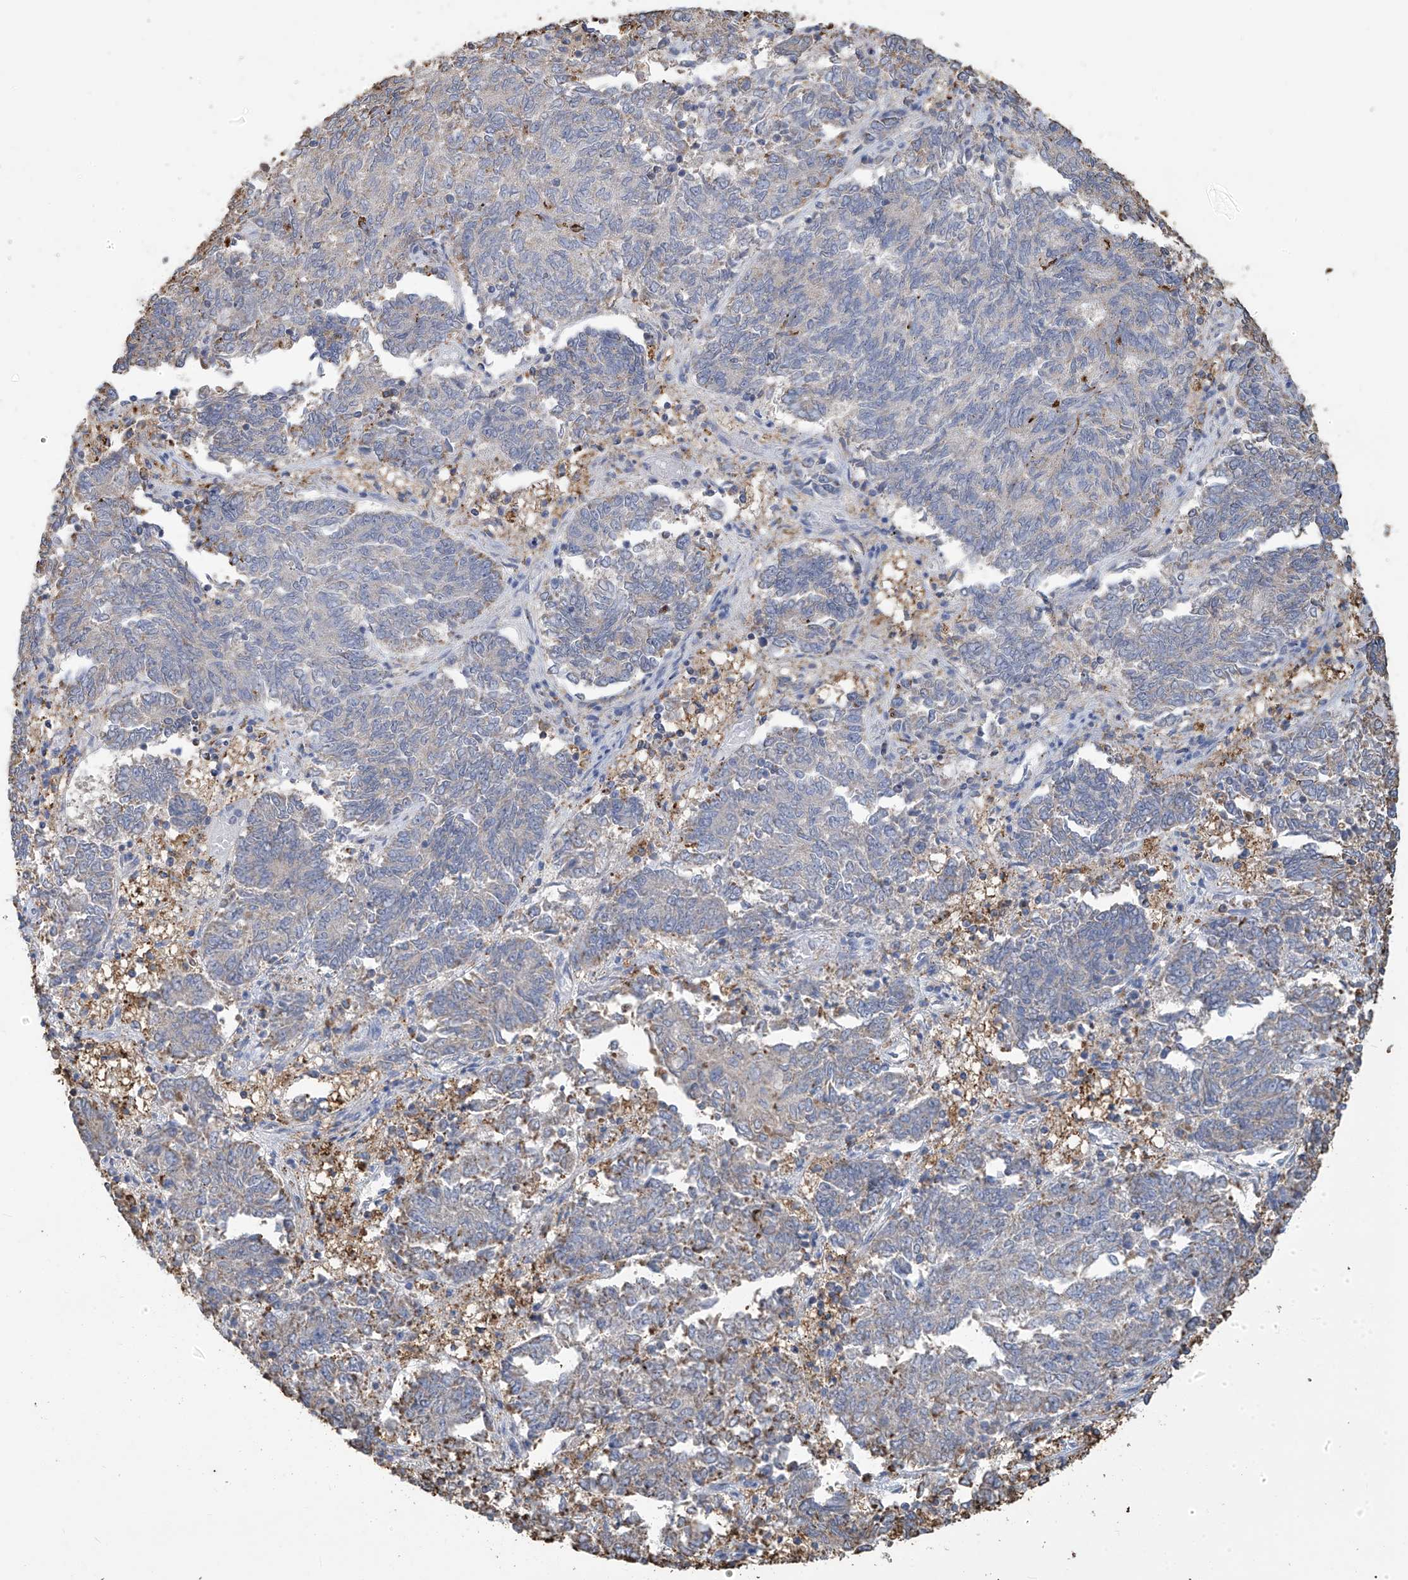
{"staining": {"intensity": "negative", "quantity": "none", "location": "none"}, "tissue": "endometrial cancer", "cell_type": "Tumor cells", "image_type": "cancer", "snomed": [{"axis": "morphology", "description": "Adenocarcinoma, NOS"}, {"axis": "topography", "description": "Endometrium"}], "caption": "Adenocarcinoma (endometrial) was stained to show a protein in brown. There is no significant expression in tumor cells.", "gene": "OGT", "patient": {"sex": "female", "age": 80}}